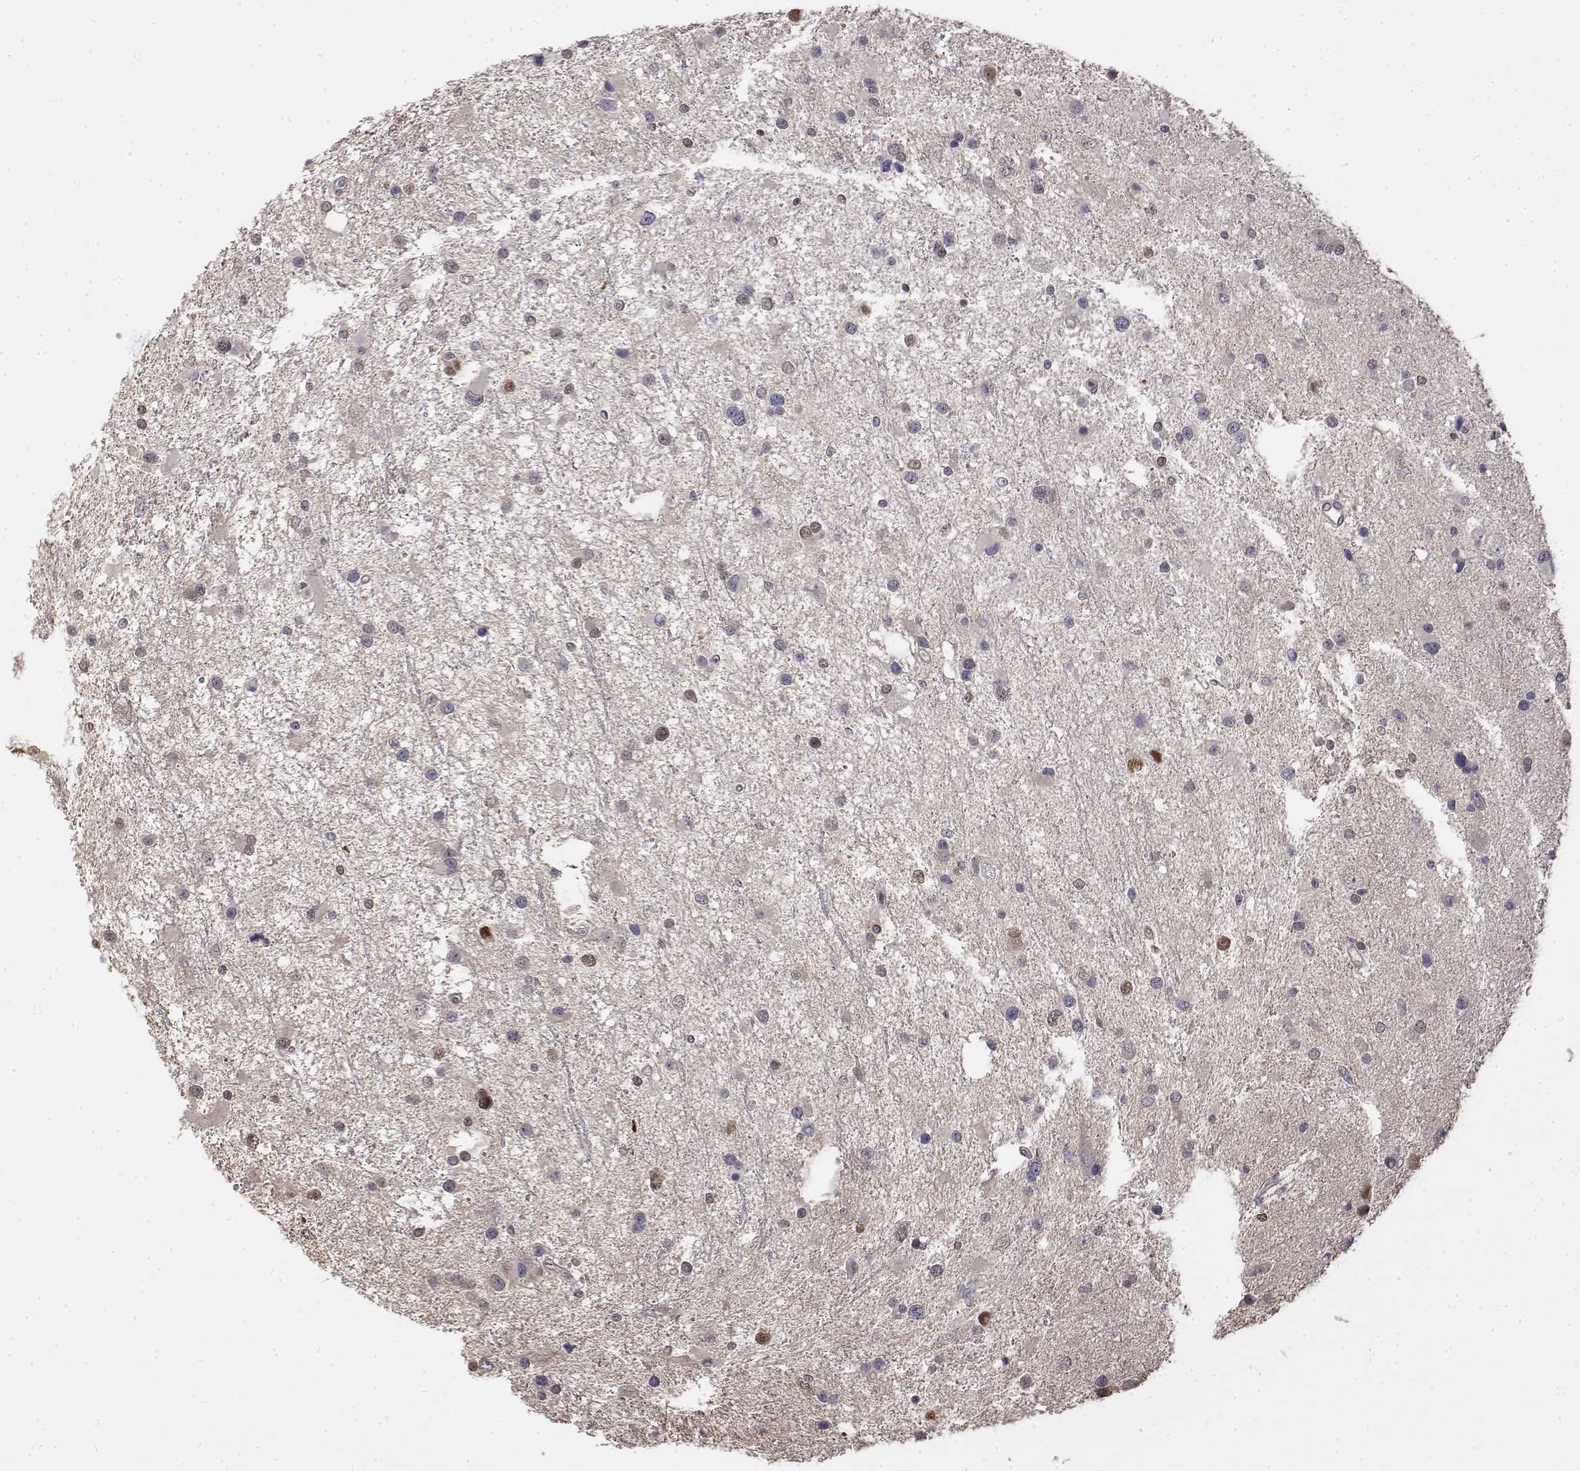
{"staining": {"intensity": "negative", "quantity": "none", "location": "none"}, "tissue": "glioma", "cell_type": "Tumor cells", "image_type": "cancer", "snomed": [{"axis": "morphology", "description": "Glioma, malignant, Low grade"}, {"axis": "topography", "description": "Brain"}], "caption": "DAB immunohistochemical staining of glioma displays no significant staining in tumor cells. The staining was performed using DAB (3,3'-diaminobenzidine) to visualize the protein expression in brown, while the nuclei were stained in blue with hematoxylin (Magnification: 20x).", "gene": "TPI1", "patient": {"sex": "female", "age": 32}}